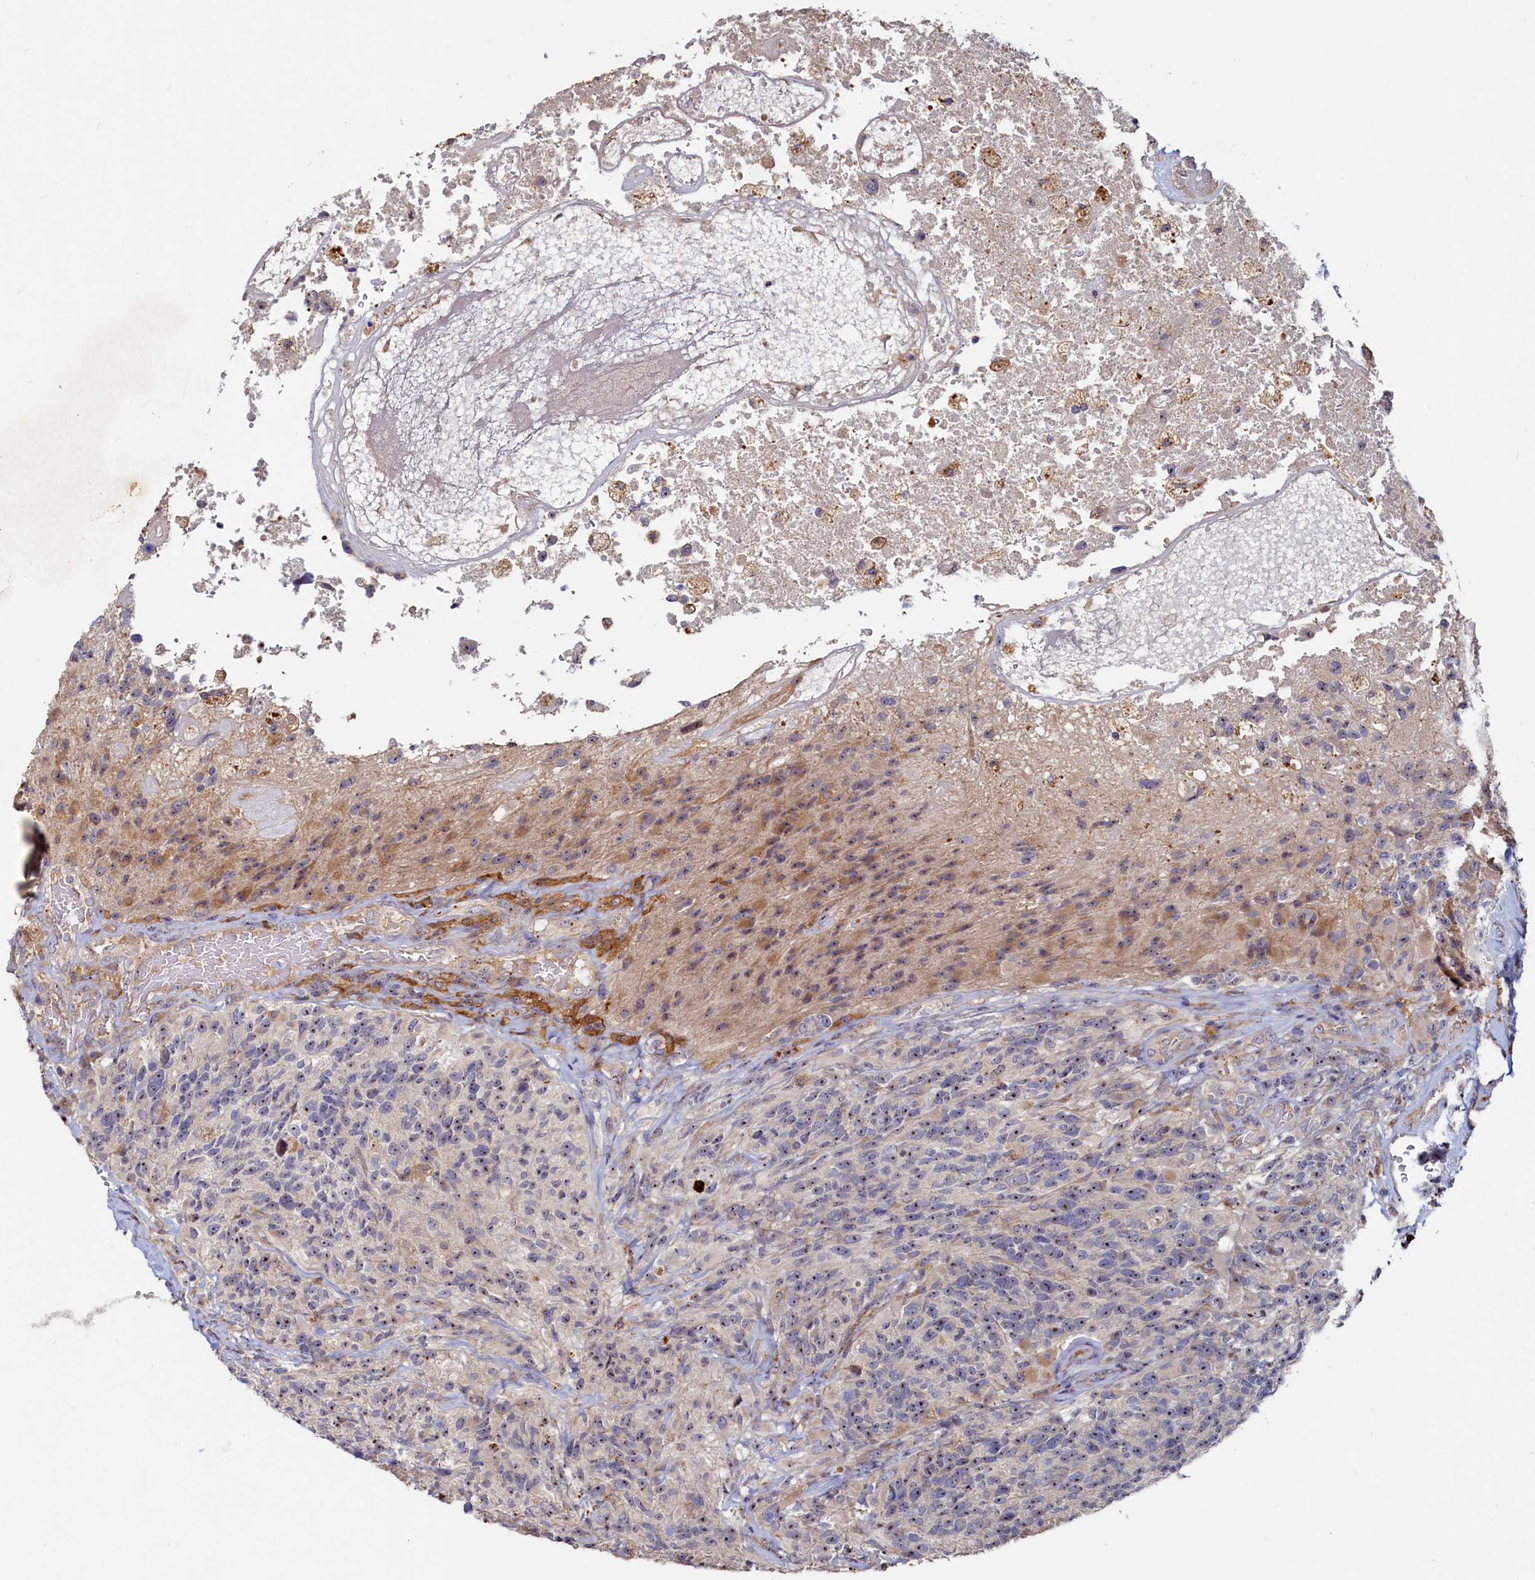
{"staining": {"intensity": "moderate", "quantity": ">75%", "location": "nuclear"}, "tissue": "glioma", "cell_type": "Tumor cells", "image_type": "cancer", "snomed": [{"axis": "morphology", "description": "Glioma, malignant, High grade"}, {"axis": "topography", "description": "Brain"}], "caption": "A high-resolution photomicrograph shows immunohistochemistry (IHC) staining of glioma, which exhibits moderate nuclear positivity in about >75% of tumor cells.", "gene": "RGS7BP", "patient": {"sex": "male", "age": 76}}